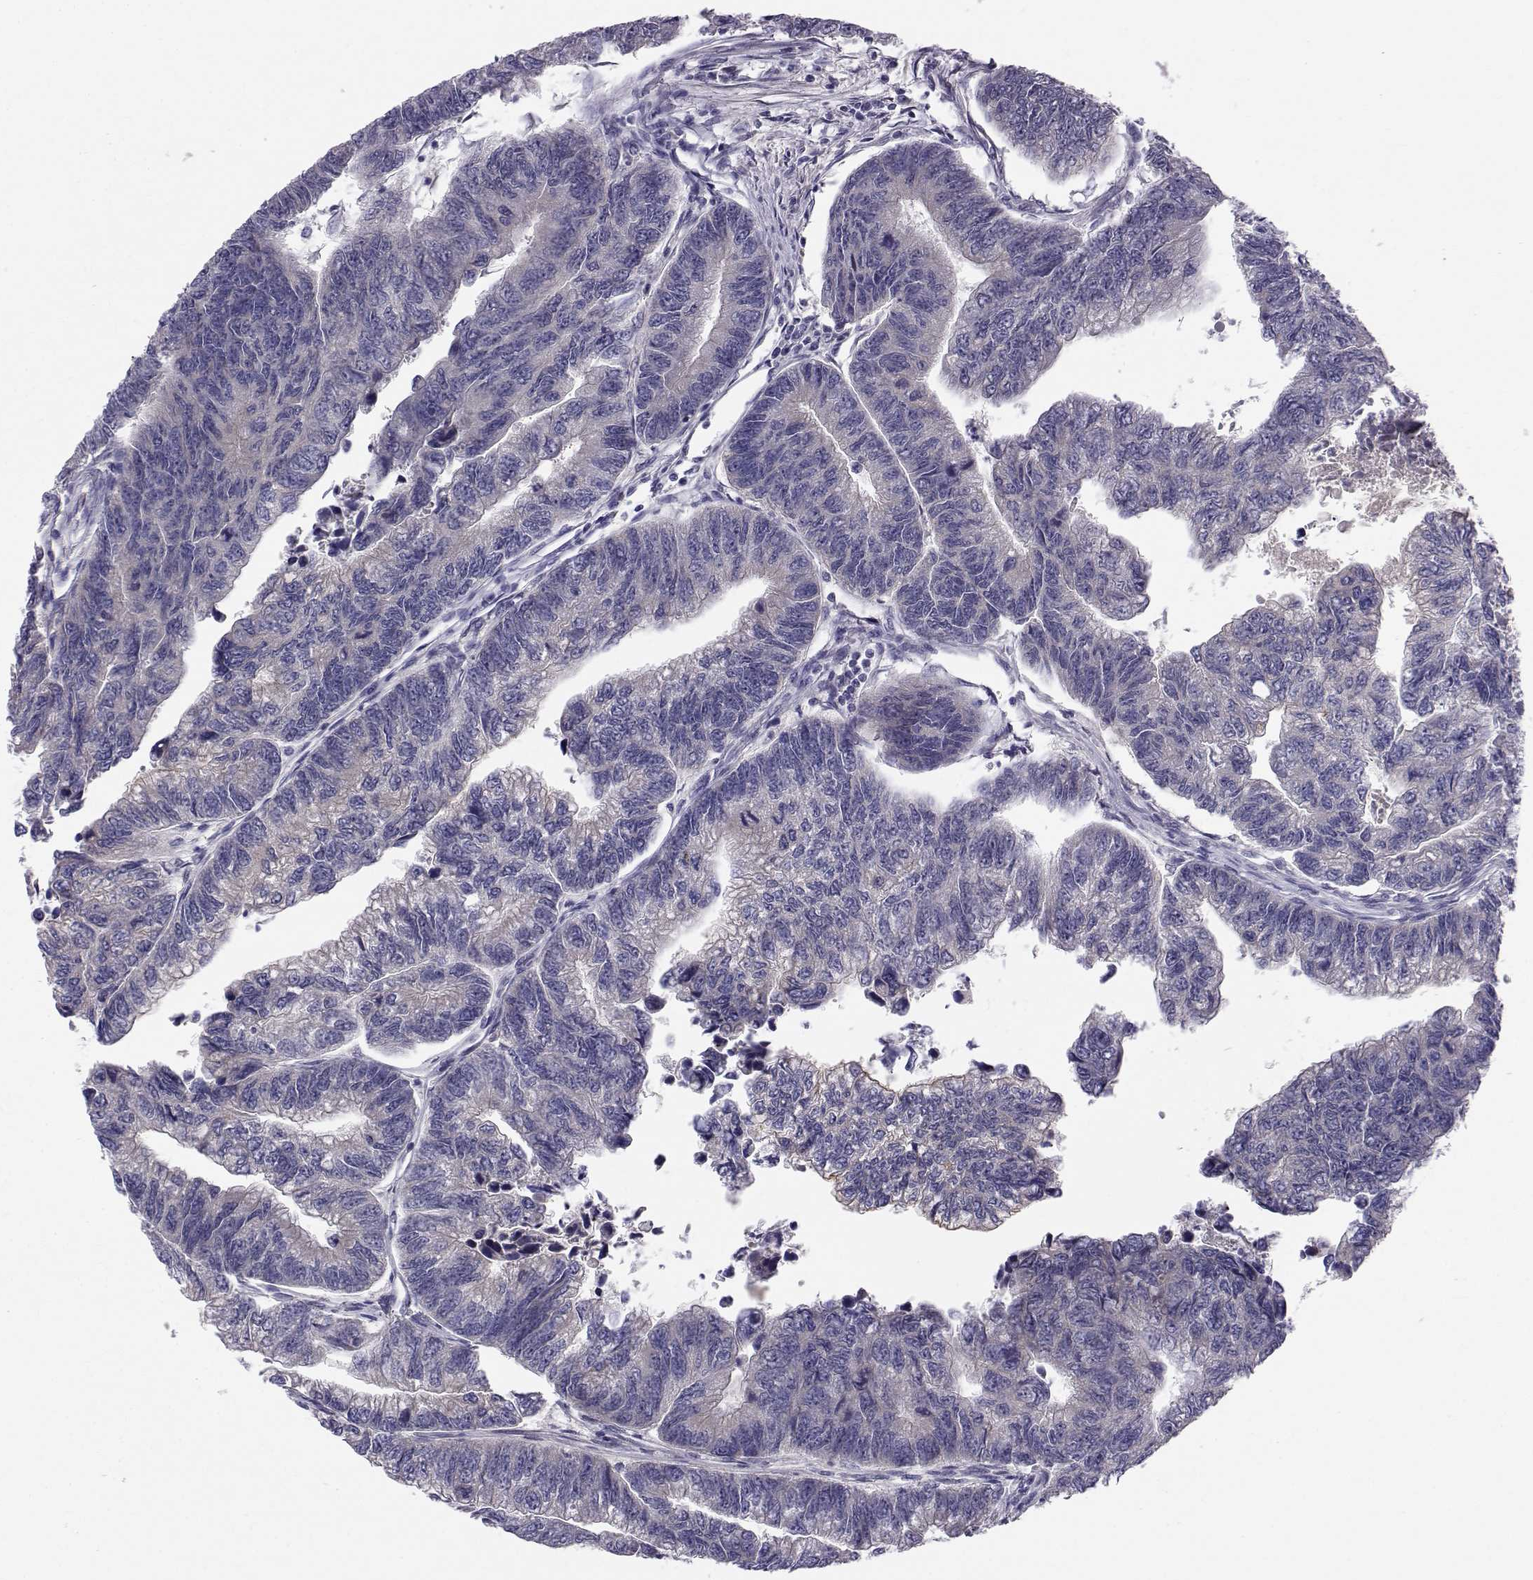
{"staining": {"intensity": "weak", "quantity": "<25%", "location": "cytoplasmic/membranous"}, "tissue": "colorectal cancer", "cell_type": "Tumor cells", "image_type": "cancer", "snomed": [{"axis": "morphology", "description": "Adenocarcinoma, NOS"}, {"axis": "topography", "description": "Colon"}], "caption": "This is an immunohistochemistry image of colorectal cancer. There is no expression in tumor cells.", "gene": "PEX5L", "patient": {"sex": "female", "age": 65}}